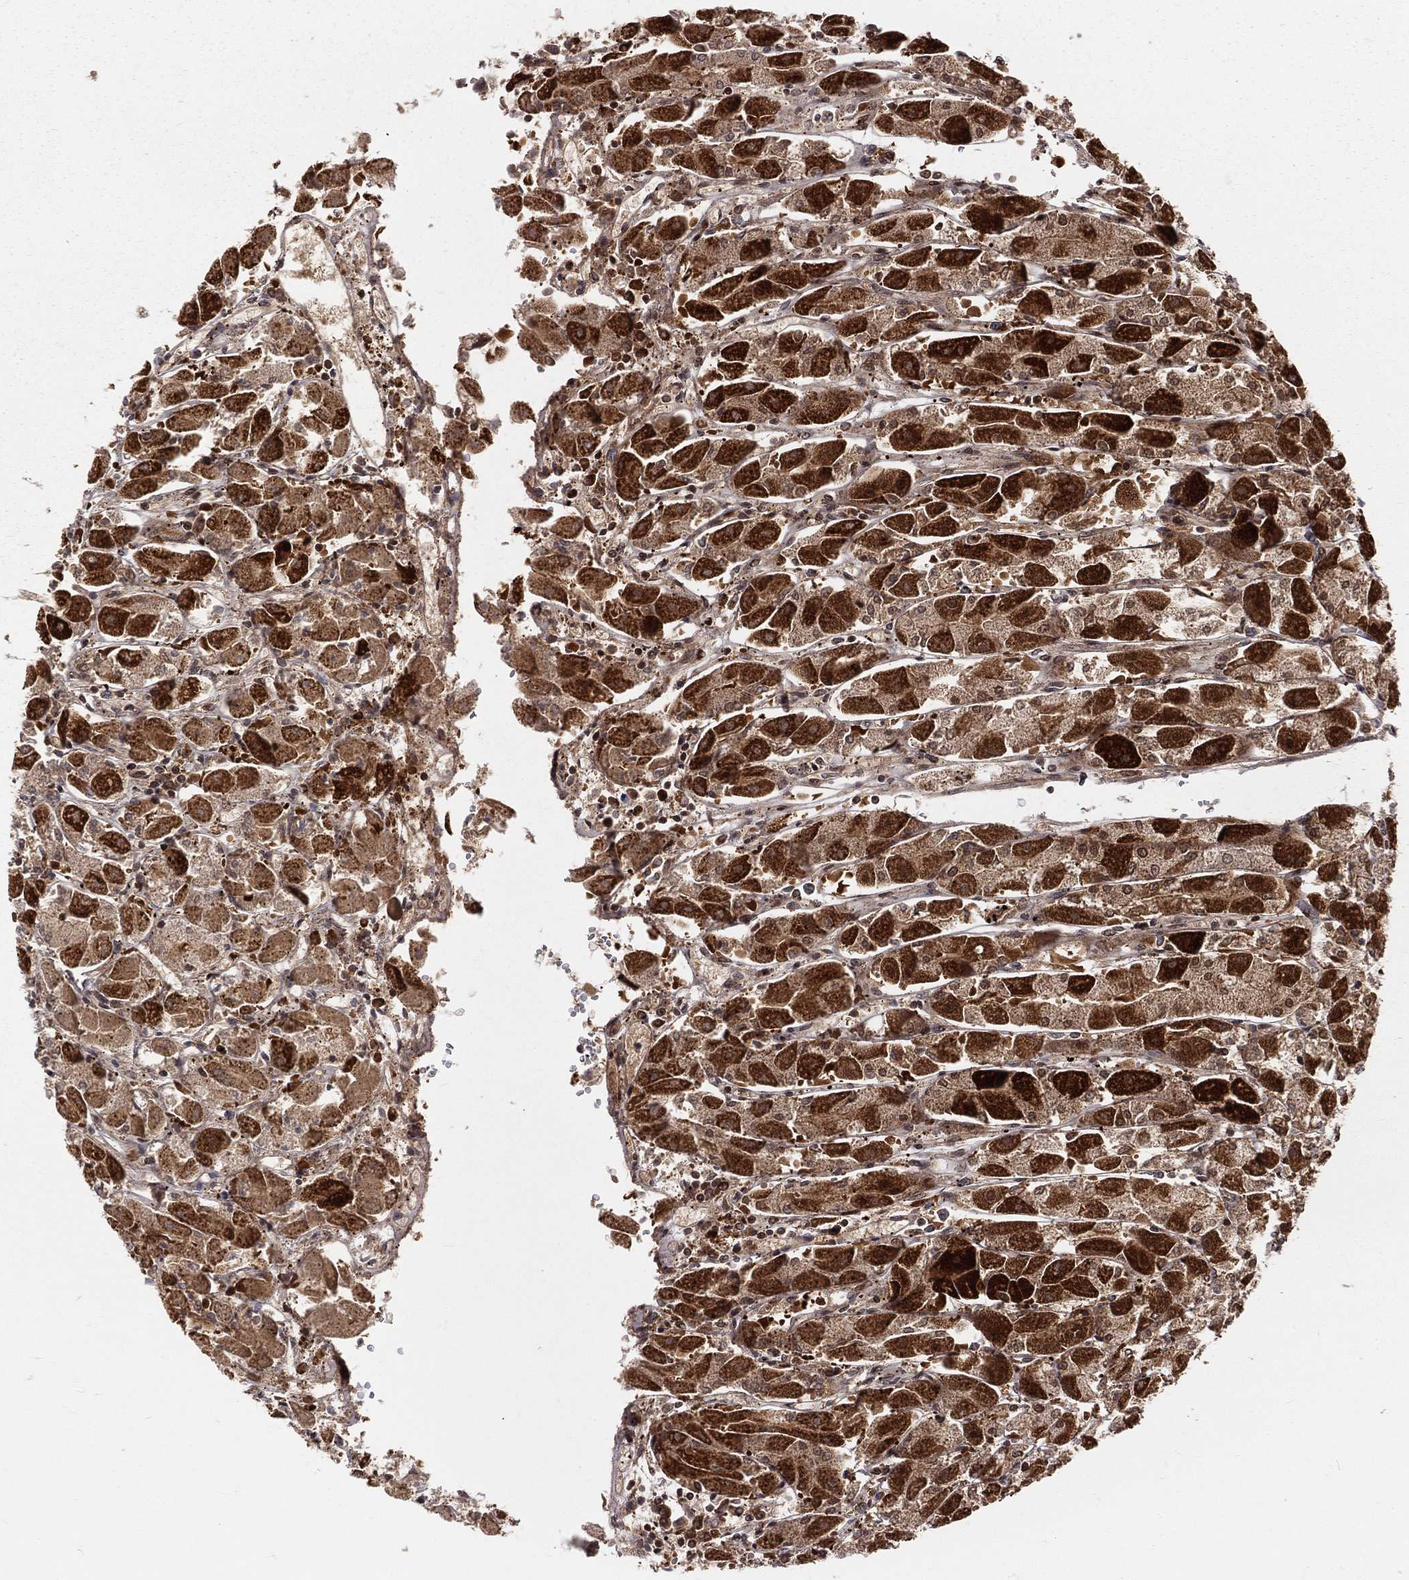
{"staining": {"intensity": "strong", "quantity": ">75%", "location": "cytoplasmic/membranous"}, "tissue": "stomach", "cell_type": "Glandular cells", "image_type": "normal", "snomed": [{"axis": "morphology", "description": "Normal tissue, NOS"}, {"axis": "topography", "description": "Stomach"}], "caption": "Immunohistochemistry histopathology image of benign stomach: stomach stained using immunohistochemistry displays high levels of strong protein expression localized specifically in the cytoplasmic/membranous of glandular cells, appearing as a cytoplasmic/membranous brown color.", "gene": "MDM2", "patient": {"sex": "male", "age": 70}}